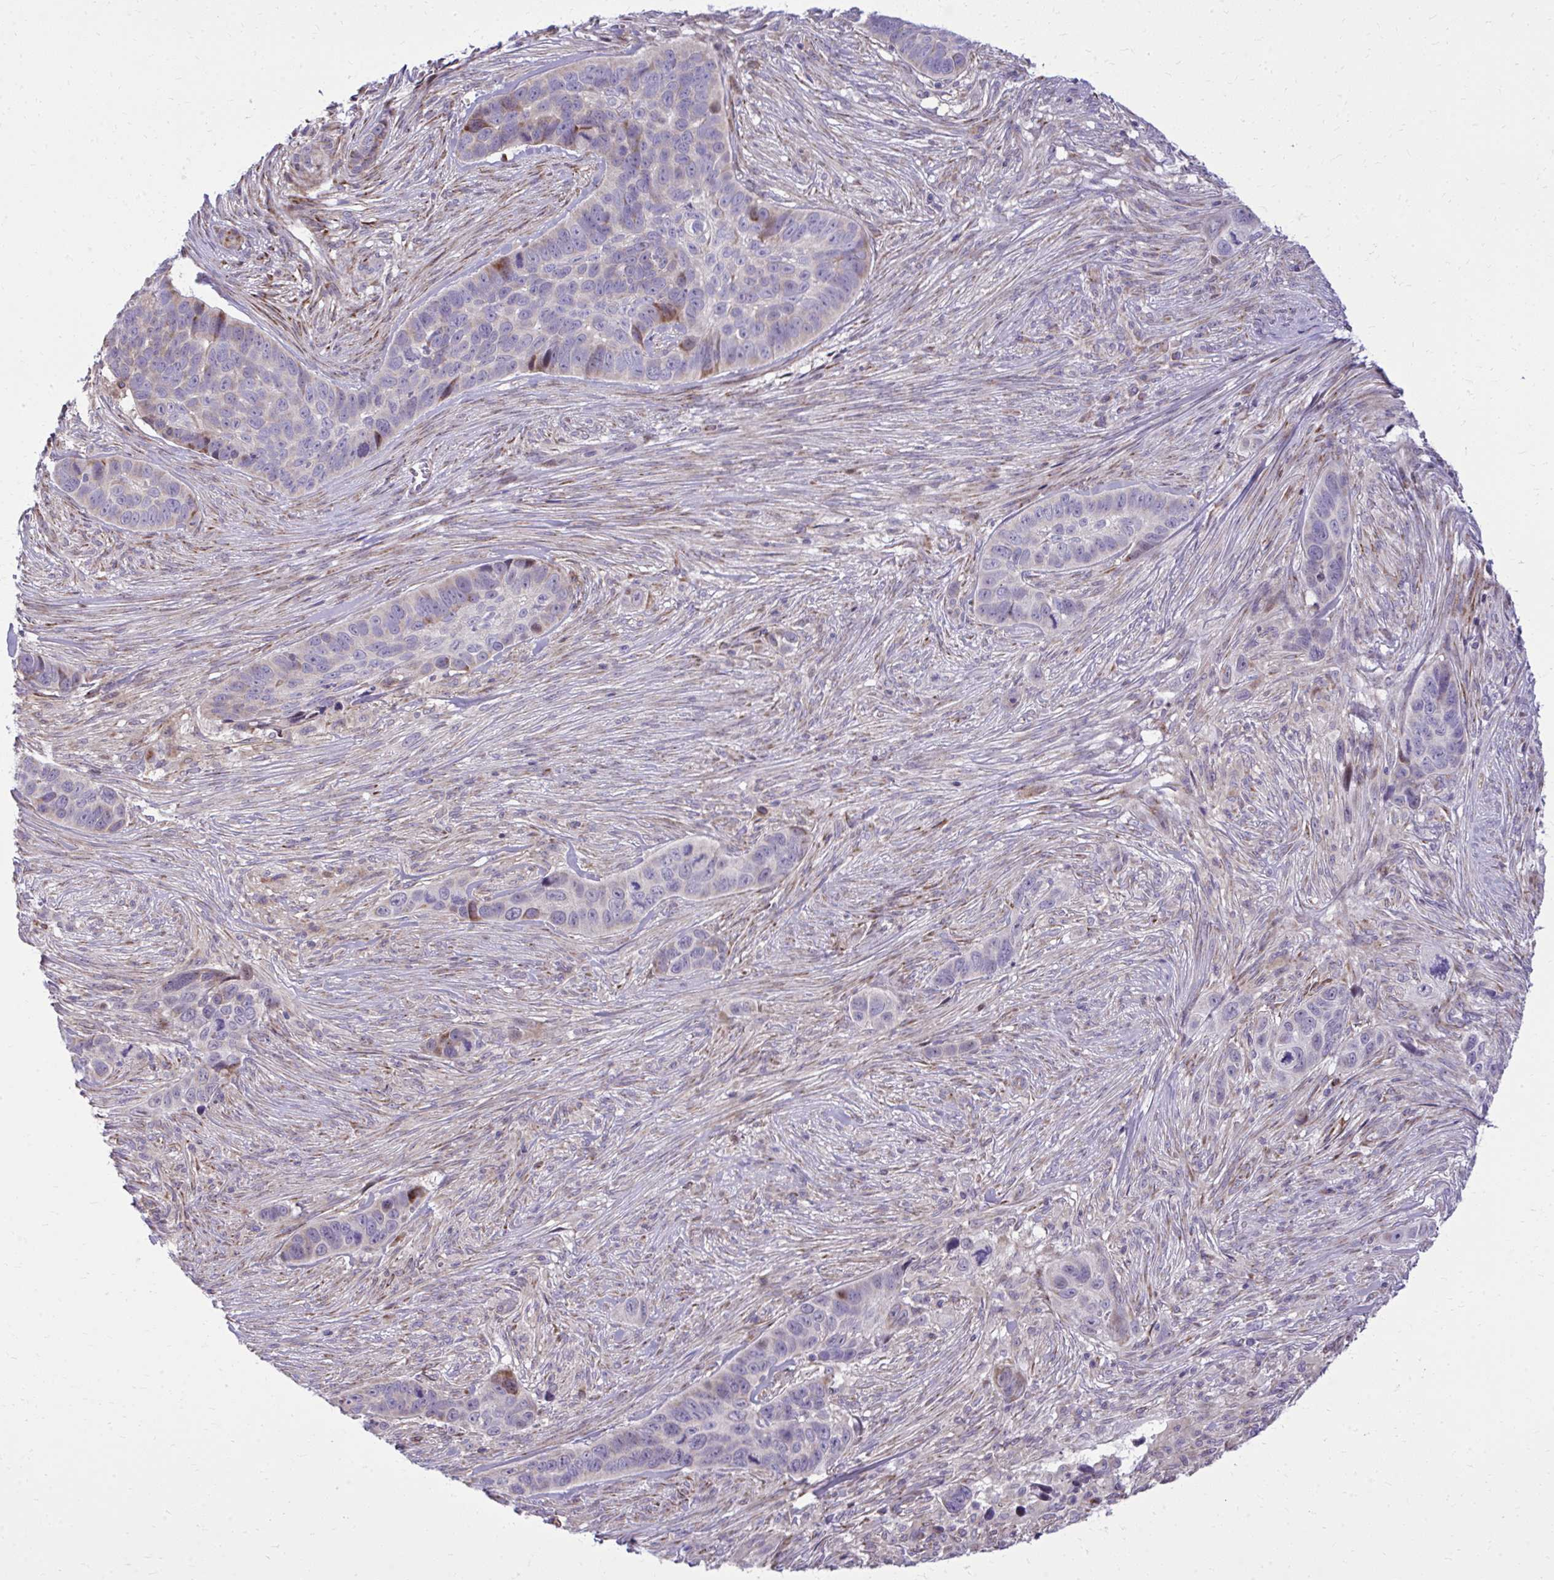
{"staining": {"intensity": "negative", "quantity": "none", "location": "none"}, "tissue": "skin cancer", "cell_type": "Tumor cells", "image_type": "cancer", "snomed": [{"axis": "morphology", "description": "Basal cell carcinoma"}, {"axis": "topography", "description": "Skin"}], "caption": "High magnification brightfield microscopy of skin cancer stained with DAB (brown) and counterstained with hematoxylin (blue): tumor cells show no significant expression. (Stains: DAB immunohistochemistry with hematoxylin counter stain, Microscopy: brightfield microscopy at high magnification).", "gene": "GPRIN3", "patient": {"sex": "female", "age": 82}}